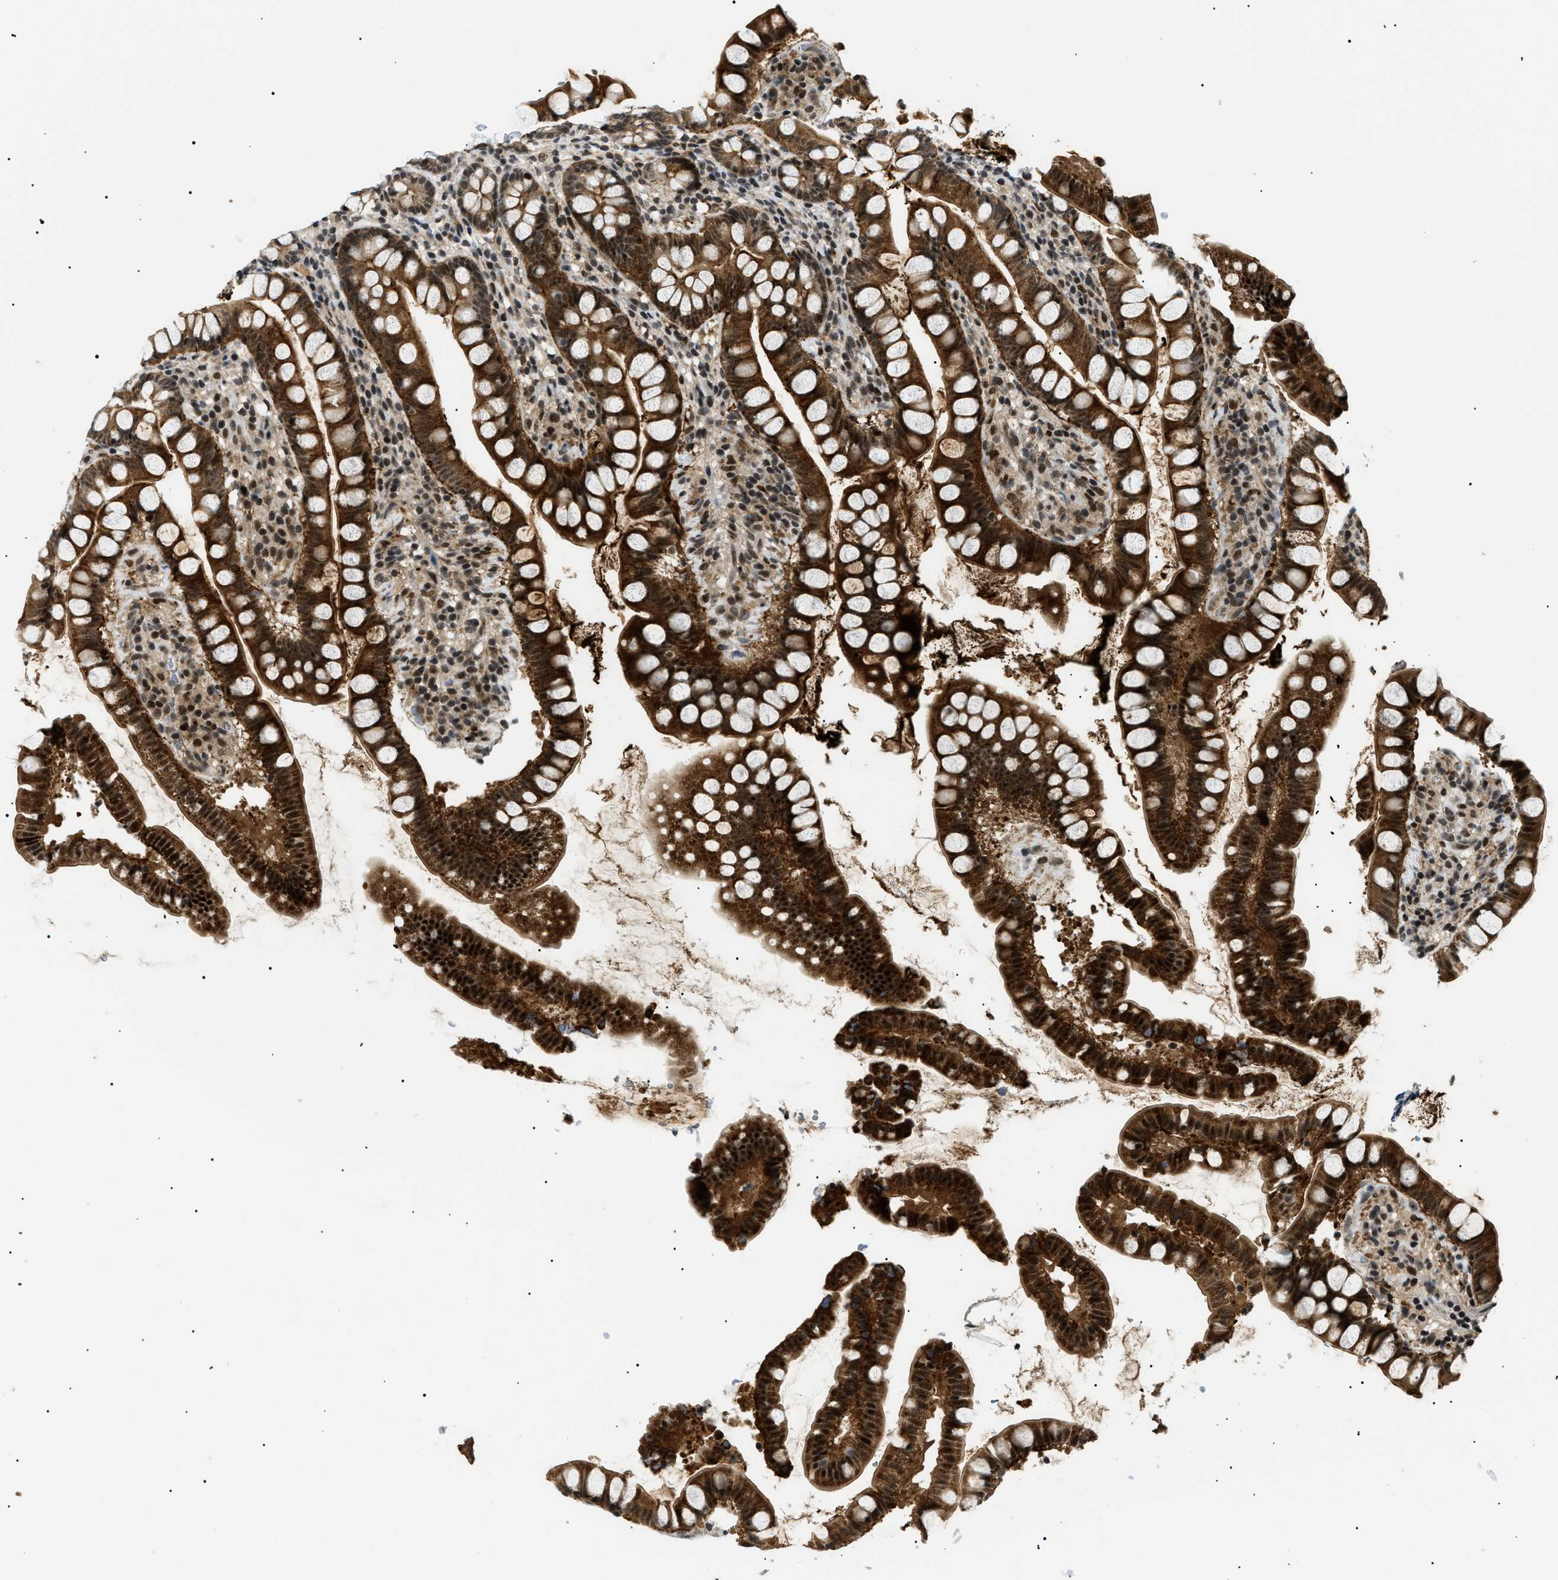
{"staining": {"intensity": "strong", "quantity": ">75%", "location": "cytoplasmic/membranous,nuclear"}, "tissue": "small intestine", "cell_type": "Glandular cells", "image_type": "normal", "snomed": [{"axis": "morphology", "description": "Normal tissue, NOS"}, {"axis": "topography", "description": "Small intestine"}], "caption": "A high amount of strong cytoplasmic/membranous,nuclear staining is seen in about >75% of glandular cells in unremarkable small intestine. (Brightfield microscopy of DAB IHC at high magnification).", "gene": "RBM15", "patient": {"sex": "female", "age": 84}}